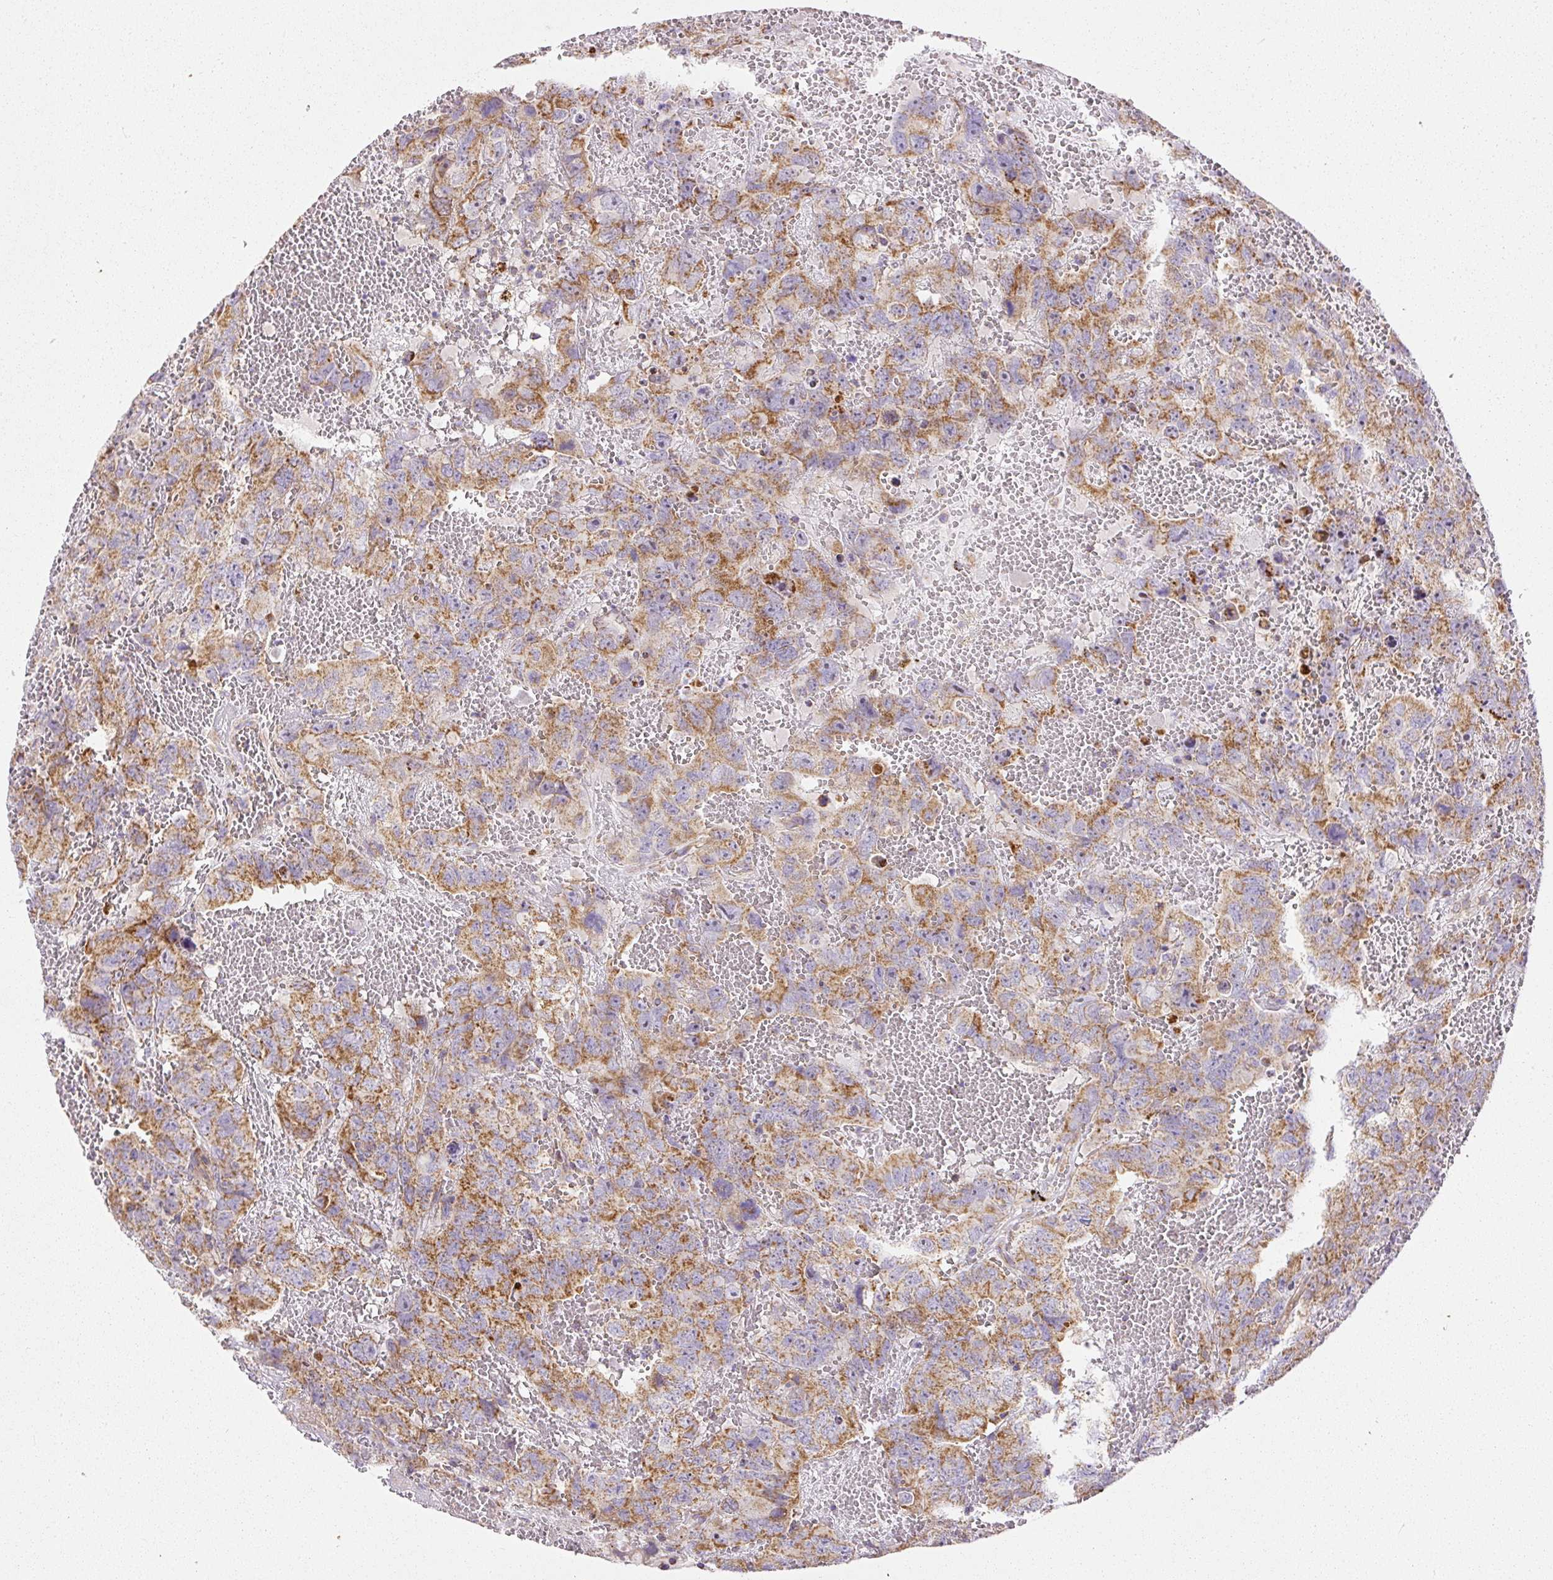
{"staining": {"intensity": "moderate", "quantity": ">75%", "location": "cytoplasmic/membranous"}, "tissue": "testis cancer", "cell_type": "Tumor cells", "image_type": "cancer", "snomed": [{"axis": "morphology", "description": "Carcinoma, Embryonal, NOS"}, {"axis": "topography", "description": "Testis"}], "caption": "Protein expression analysis of human testis cancer reveals moderate cytoplasmic/membranous positivity in approximately >75% of tumor cells. (Stains: DAB in brown, nuclei in blue, Microscopy: brightfield microscopy at high magnification).", "gene": "NDUFAF2", "patient": {"sex": "male", "age": 45}}